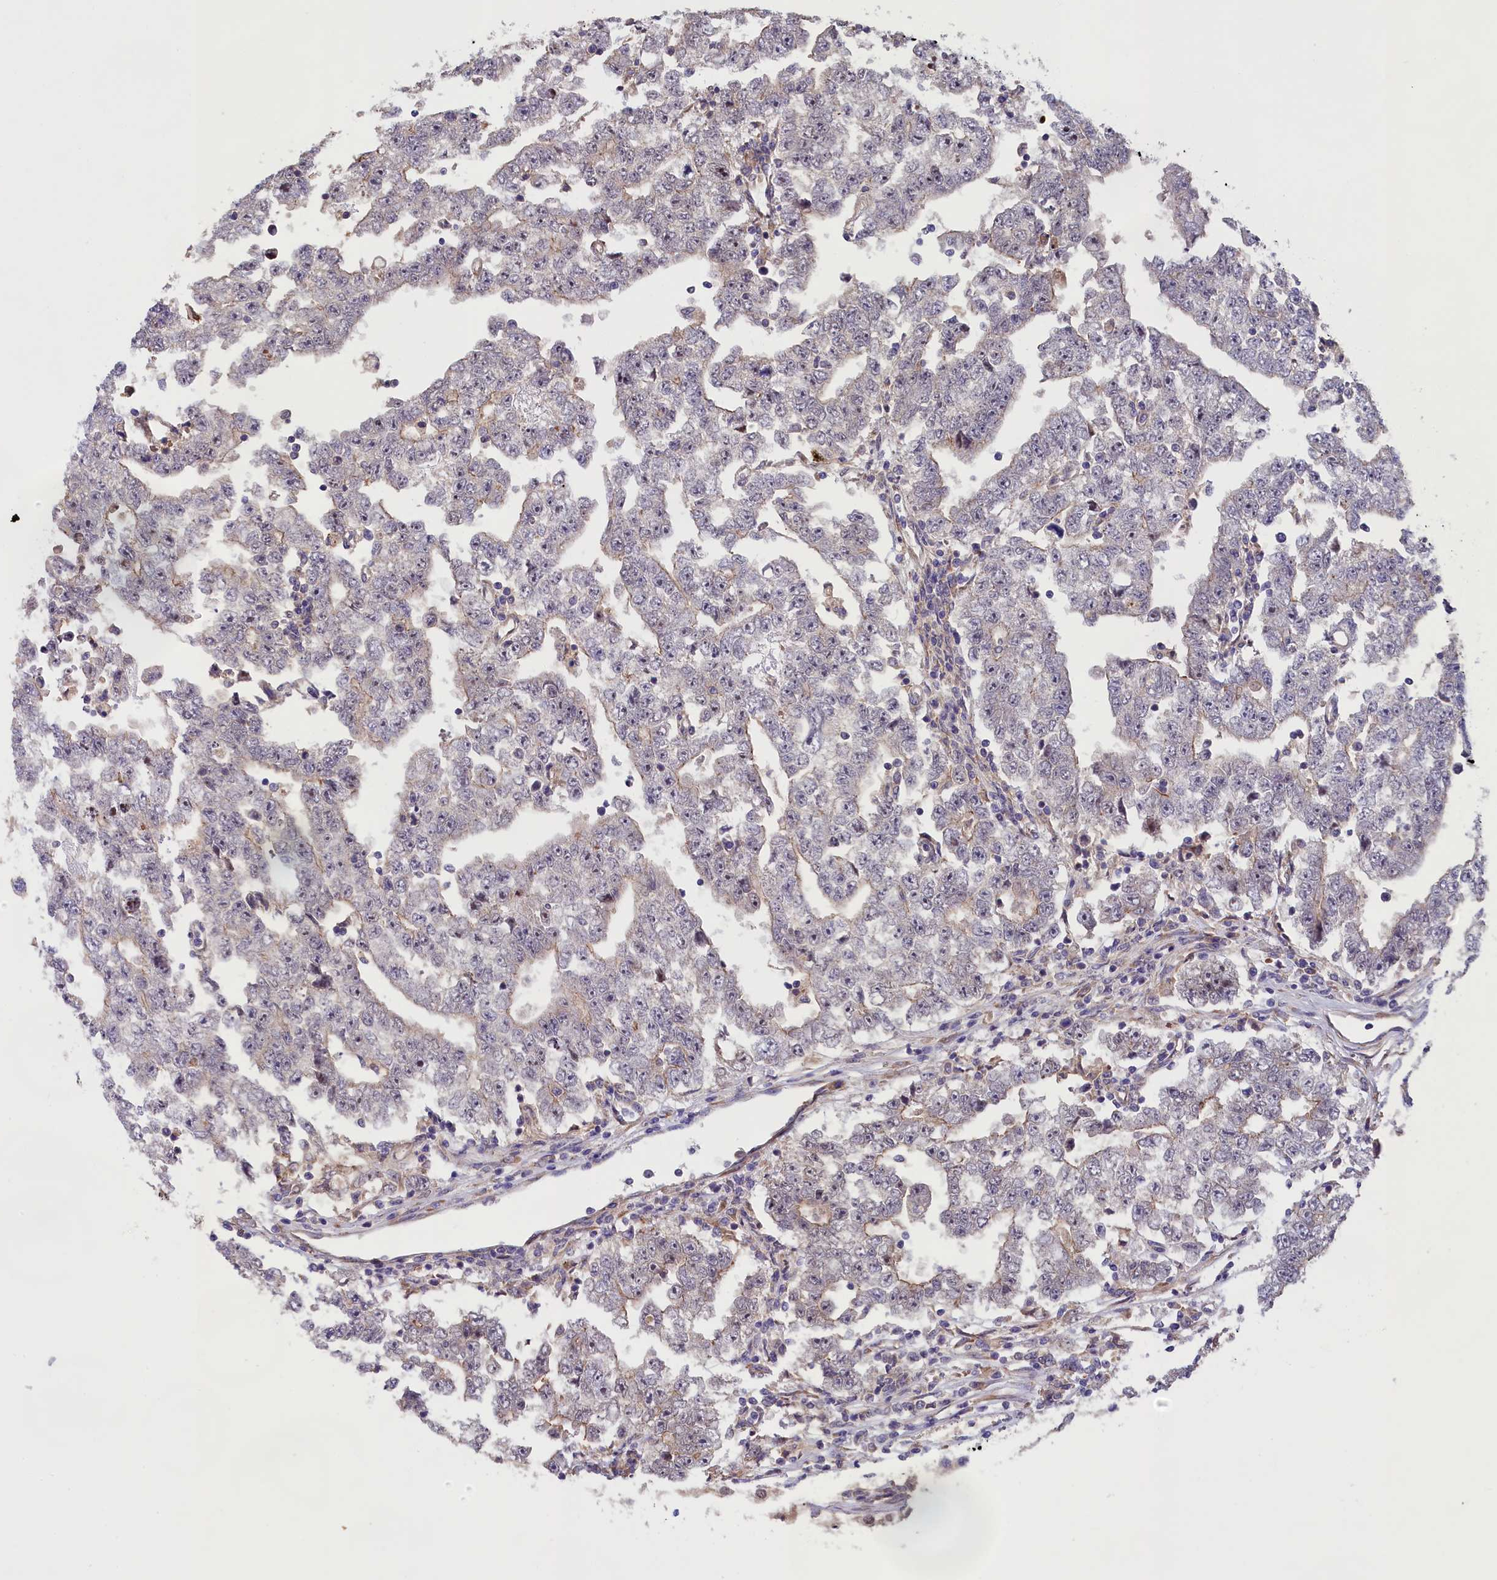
{"staining": {"intensity": "weak", "quantity": "<25%", "location": "cytoplasmic/membranous"}, "tissue": "testis cancer", "cell_type": "Tumor cells", "image_type": "cancer", "snomed": [{"axis": "morphology", "description": "Carcinoma, Embryonal, NOS"}, {"axis": "topography", "description": "Testis"}], "caption": "Histopathology image shows no protein expression in tumor cells of embryonal carcinoma (testis) tissue. (Stains: DAB (3,3'-diaminobenzidine) immunohistochemistry (IHC) with hematoxylin counter stain, Microscopy: brightfield microscopy at high magnification).", "gene": "CCDC9B", "patient": {"sex": "male", "age": 25}}